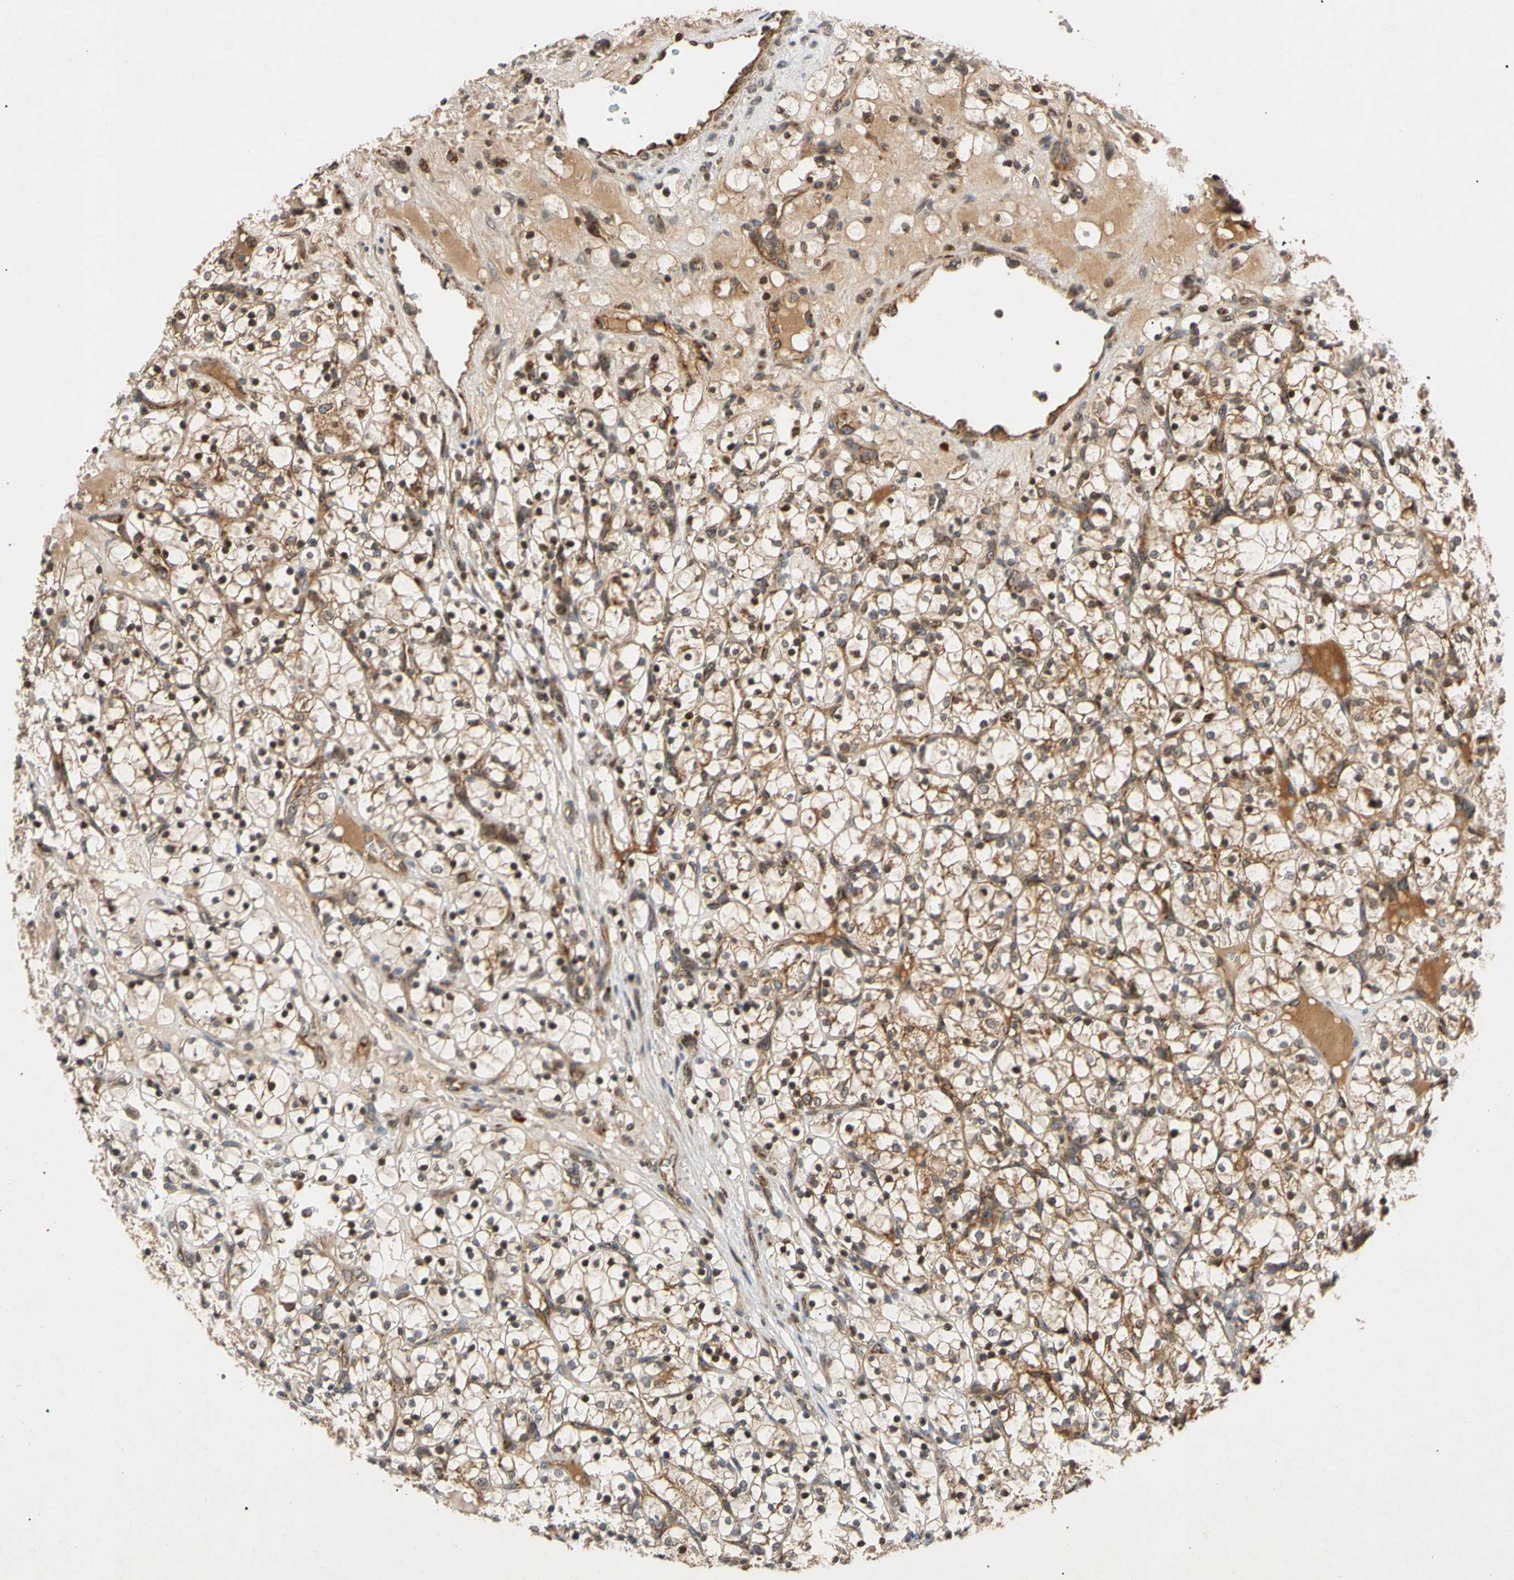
{"staining": {"intensity": "strong", "quantity": ">75%", "location": "cytoplasmic/membranous,nuclear"}, "tissue": "renal cancer", "cell_type": "Tumor cells", "image_type": "cancer", "snomed": [{"axis": "morphology", "description": "Adenocarcinoma, NOS"}, {"axis": "topography", "description": "Kidney"}], "caption": "Protein analysis of renal adenocarcinoma tissue displays strong cytoplasmic/membranous and nuclear staining in approximately >75% of tumor cells.", "gene": "MRPS22", "patient": {"sex": "female", "age": 69}}